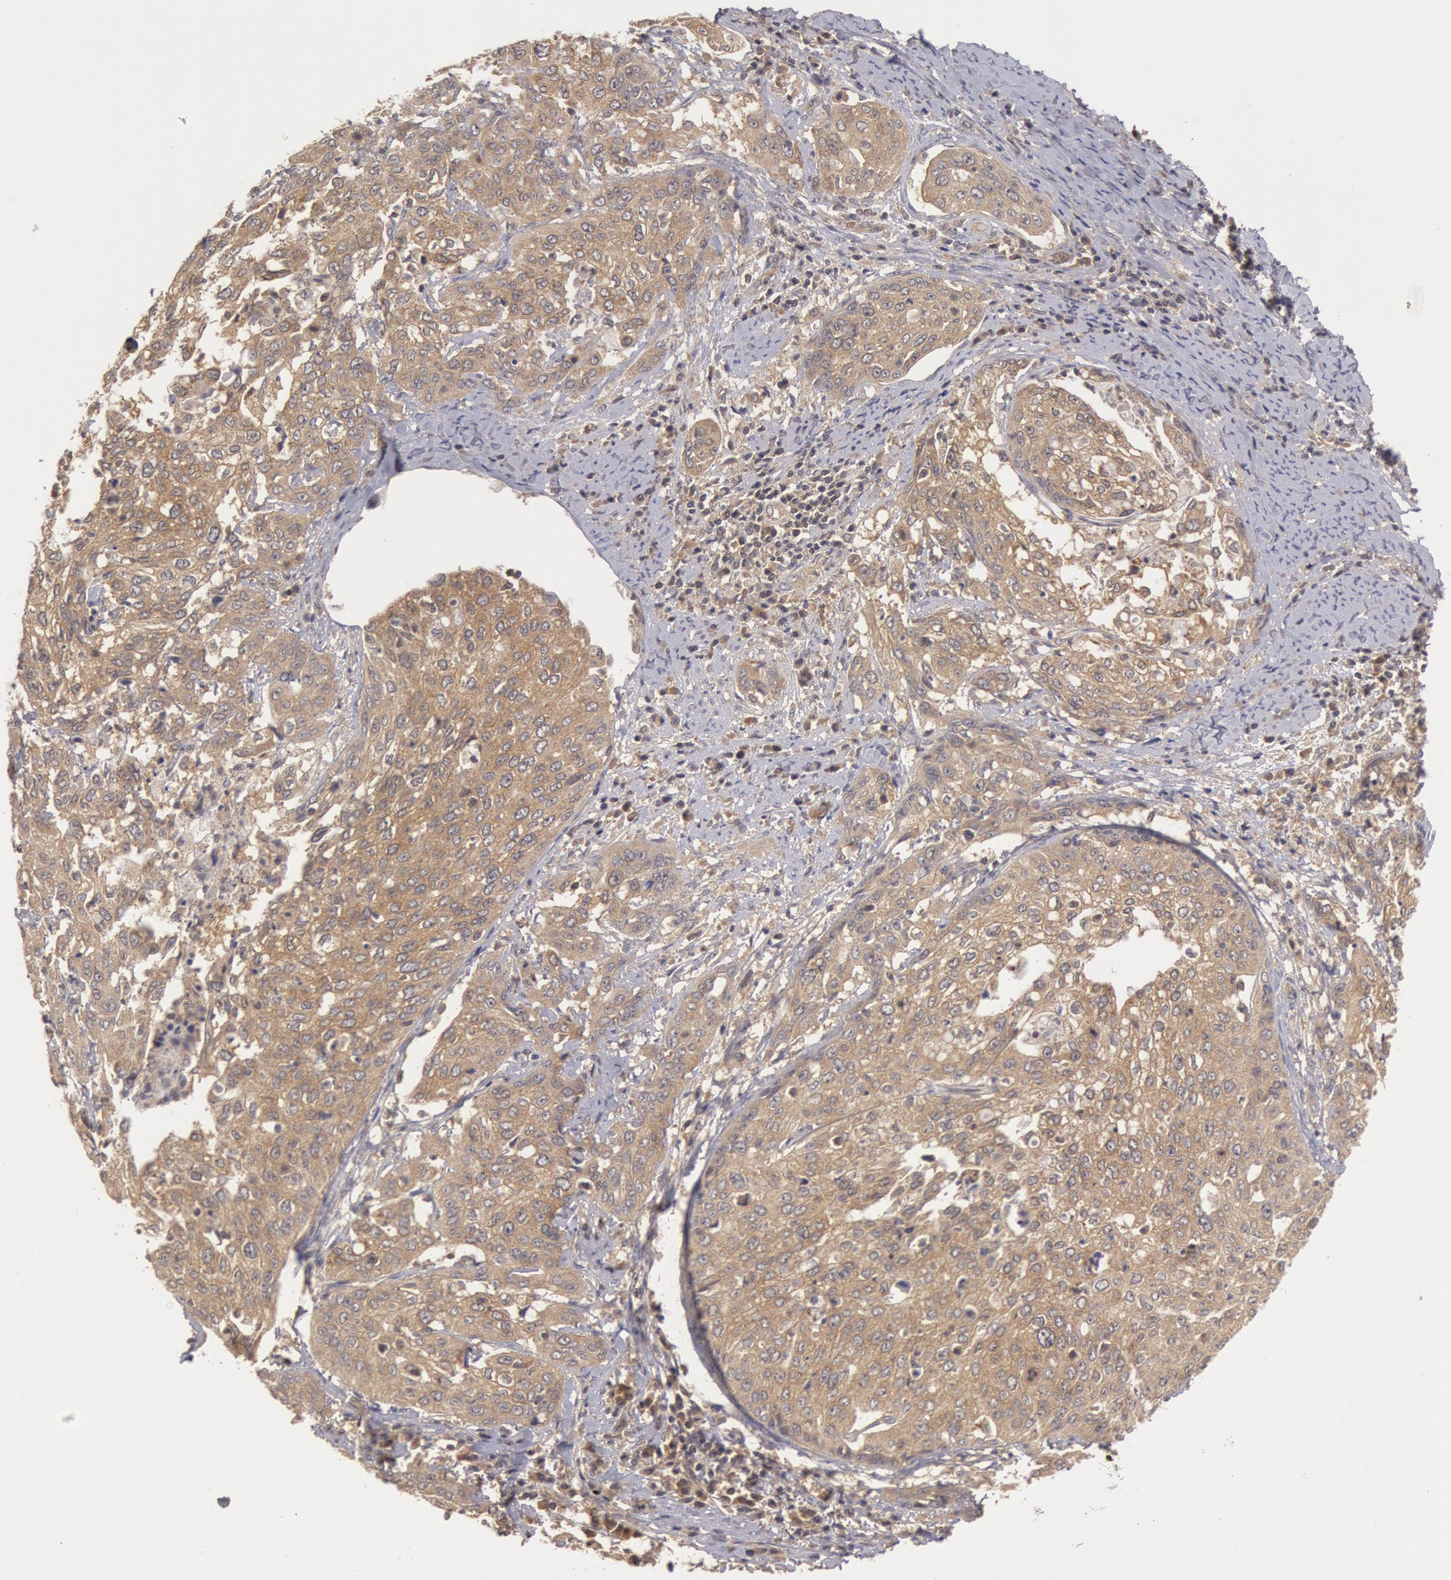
{"staining": {"intensity": "moderate", "quantity": ">75%", "location": "cytoplasmic/membranous"}, "tissue": "cervical cancer", "cell_type": "Tumor cells", "image_type": "cancer", "snomed": [{"axis": "morphology", "description": "Squamous cell carcinoma, NOS"}, {"axis": "topography", "description": "Cervix"}], "caption": "DAB (3,3'-diaminobenzidine) immunohistochemical staining of cervical cancer (squamous cell carcinoma) exhibits moderate cytoplasmic/membranous protein expression in approximately >75% of tumor cells. (DAB = brown stain, brightfield microscopy at high magnification).", "gene": "BRAF", "patient": {"sex": "female", "age": 41}}